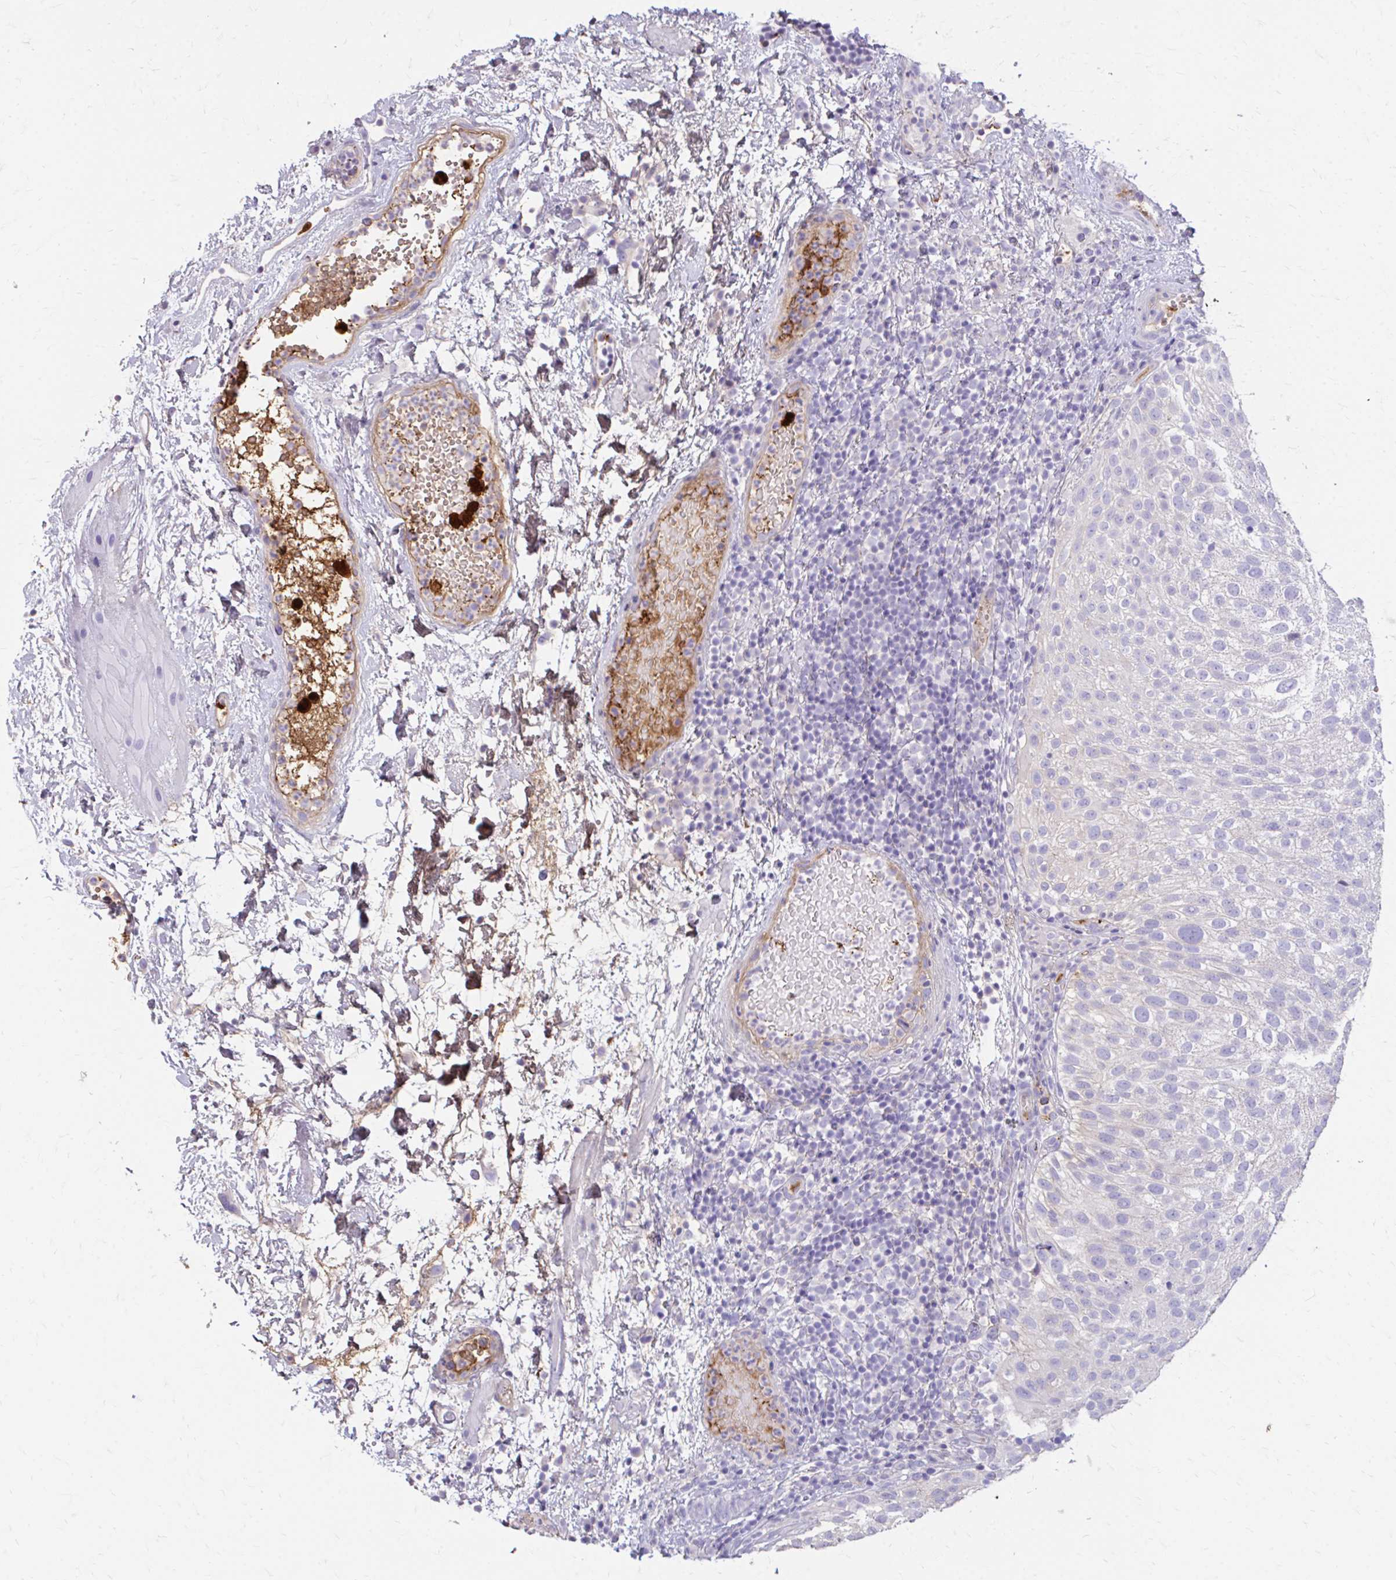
{"staining": {"intensity": "negative", "quantity": "none", "location": "none"}, "tissue": "urothelial cancer", "cell_type": "Tumor cells", "image_type": "cancer", "snomed": [{"axis": "morphology", "description": "Urothelial carcinoma, Low grade"}, {"axis": "topography", "description": "Urinary bladder"}], "caption": "Protein analysis of urothelial carcinoma (low-grade) displays no significant staining in tumor cells.", "gene": "CFH", "patient": {"sex": "male", "age": 78}}